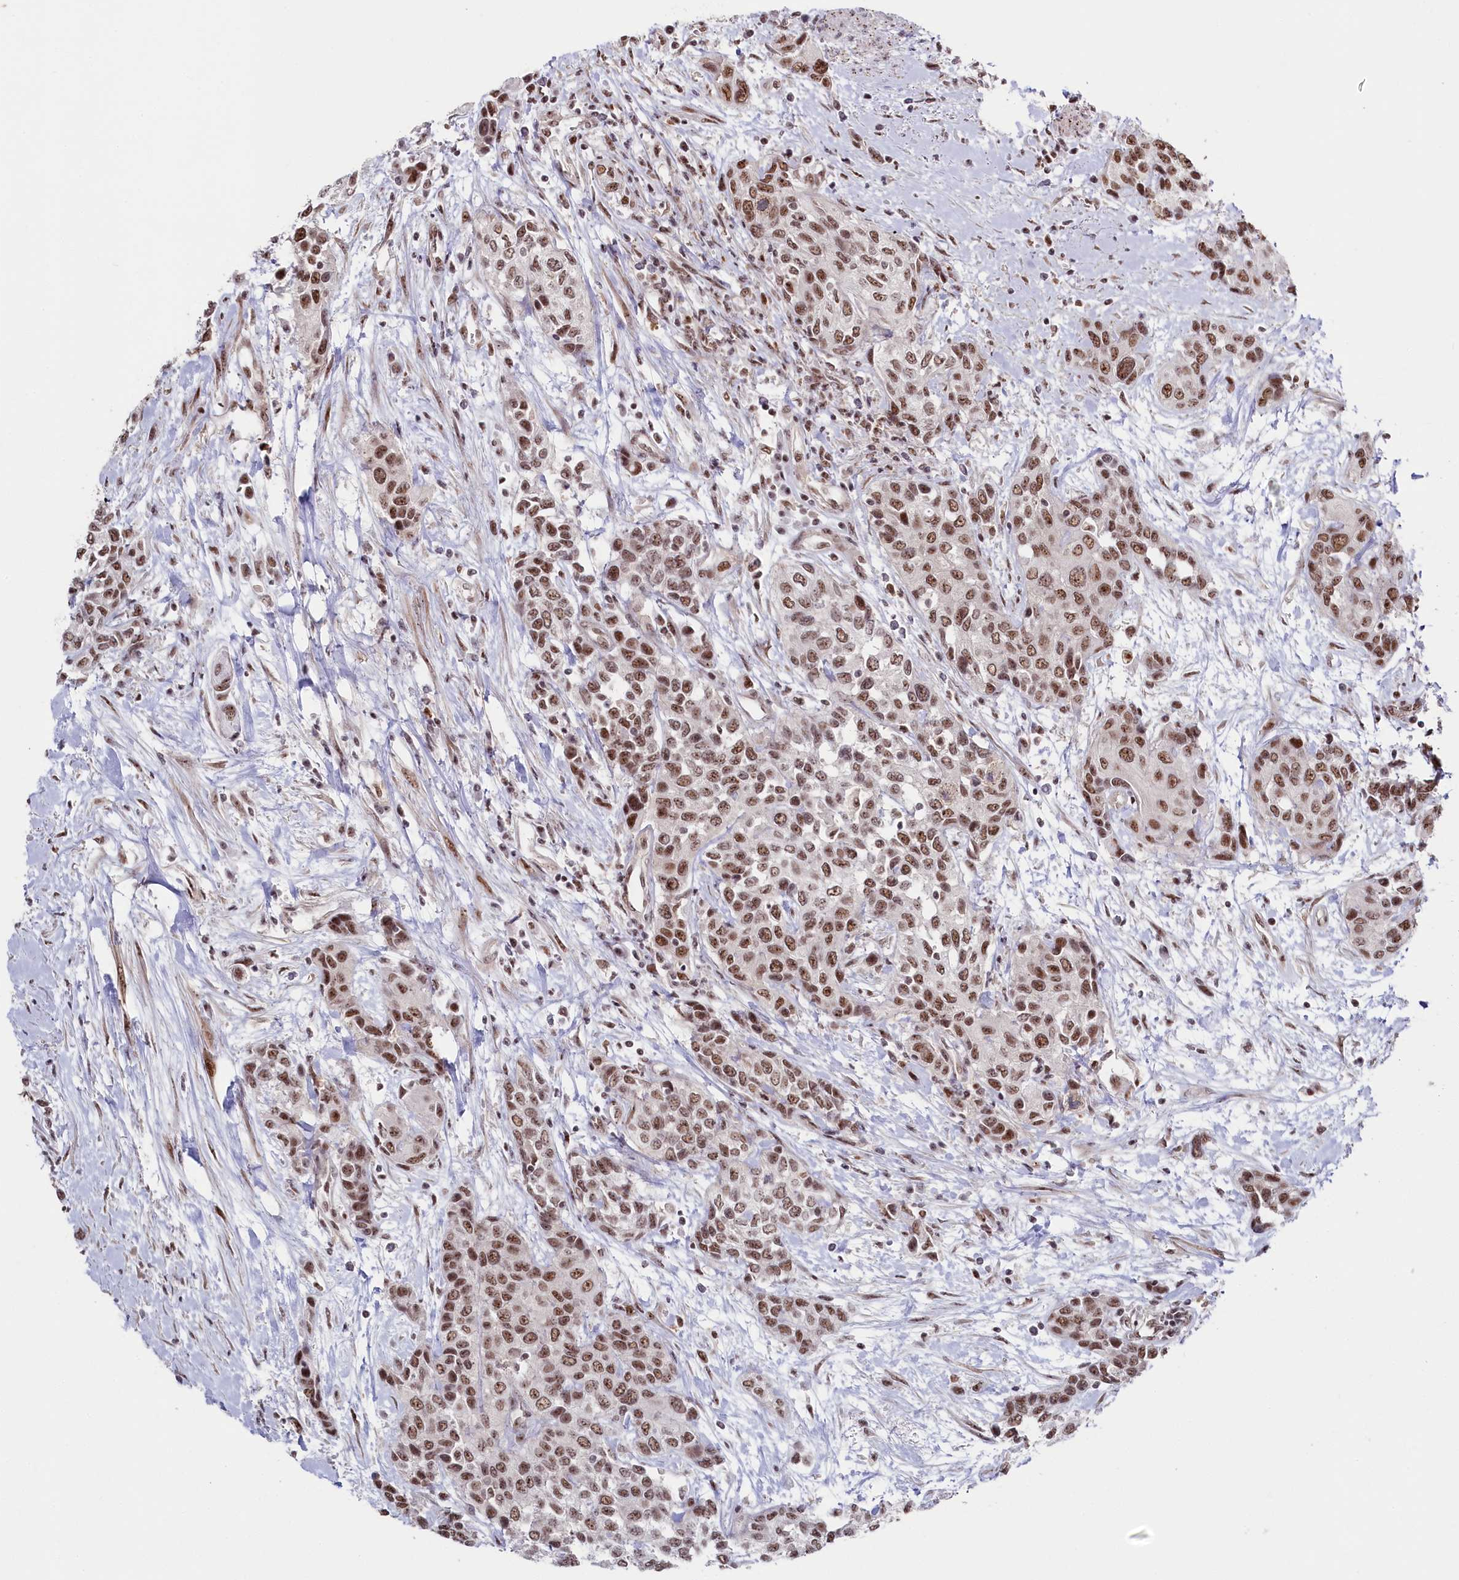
{"staining": {"intensity": "moderate", "quantity": ">75%", "location": "nuclear"}, "tissue": "urothelial cancer", "cell_type": "Tumor cells", "image_type": "cancer", "snomed": [{"axis": "morphology", "description": "Normal tissue, NOS"}, {"axis": "morphology", "description": "Urothelial carcinoma, High grade"}, {"axis": "topography", "description": "Vascular tissue"}, {"axis": "topography", "description": "Urinary bladder"}], "caption": "Immunohistochemistry photomicrograph of urothelial cancer stained for a protein (brown), which exhibits medium levels of moderate nuclear expression in about >75% of tumor cells.", "gene": "POLR2H", "patient": {"sex": "female", "age": 56}}